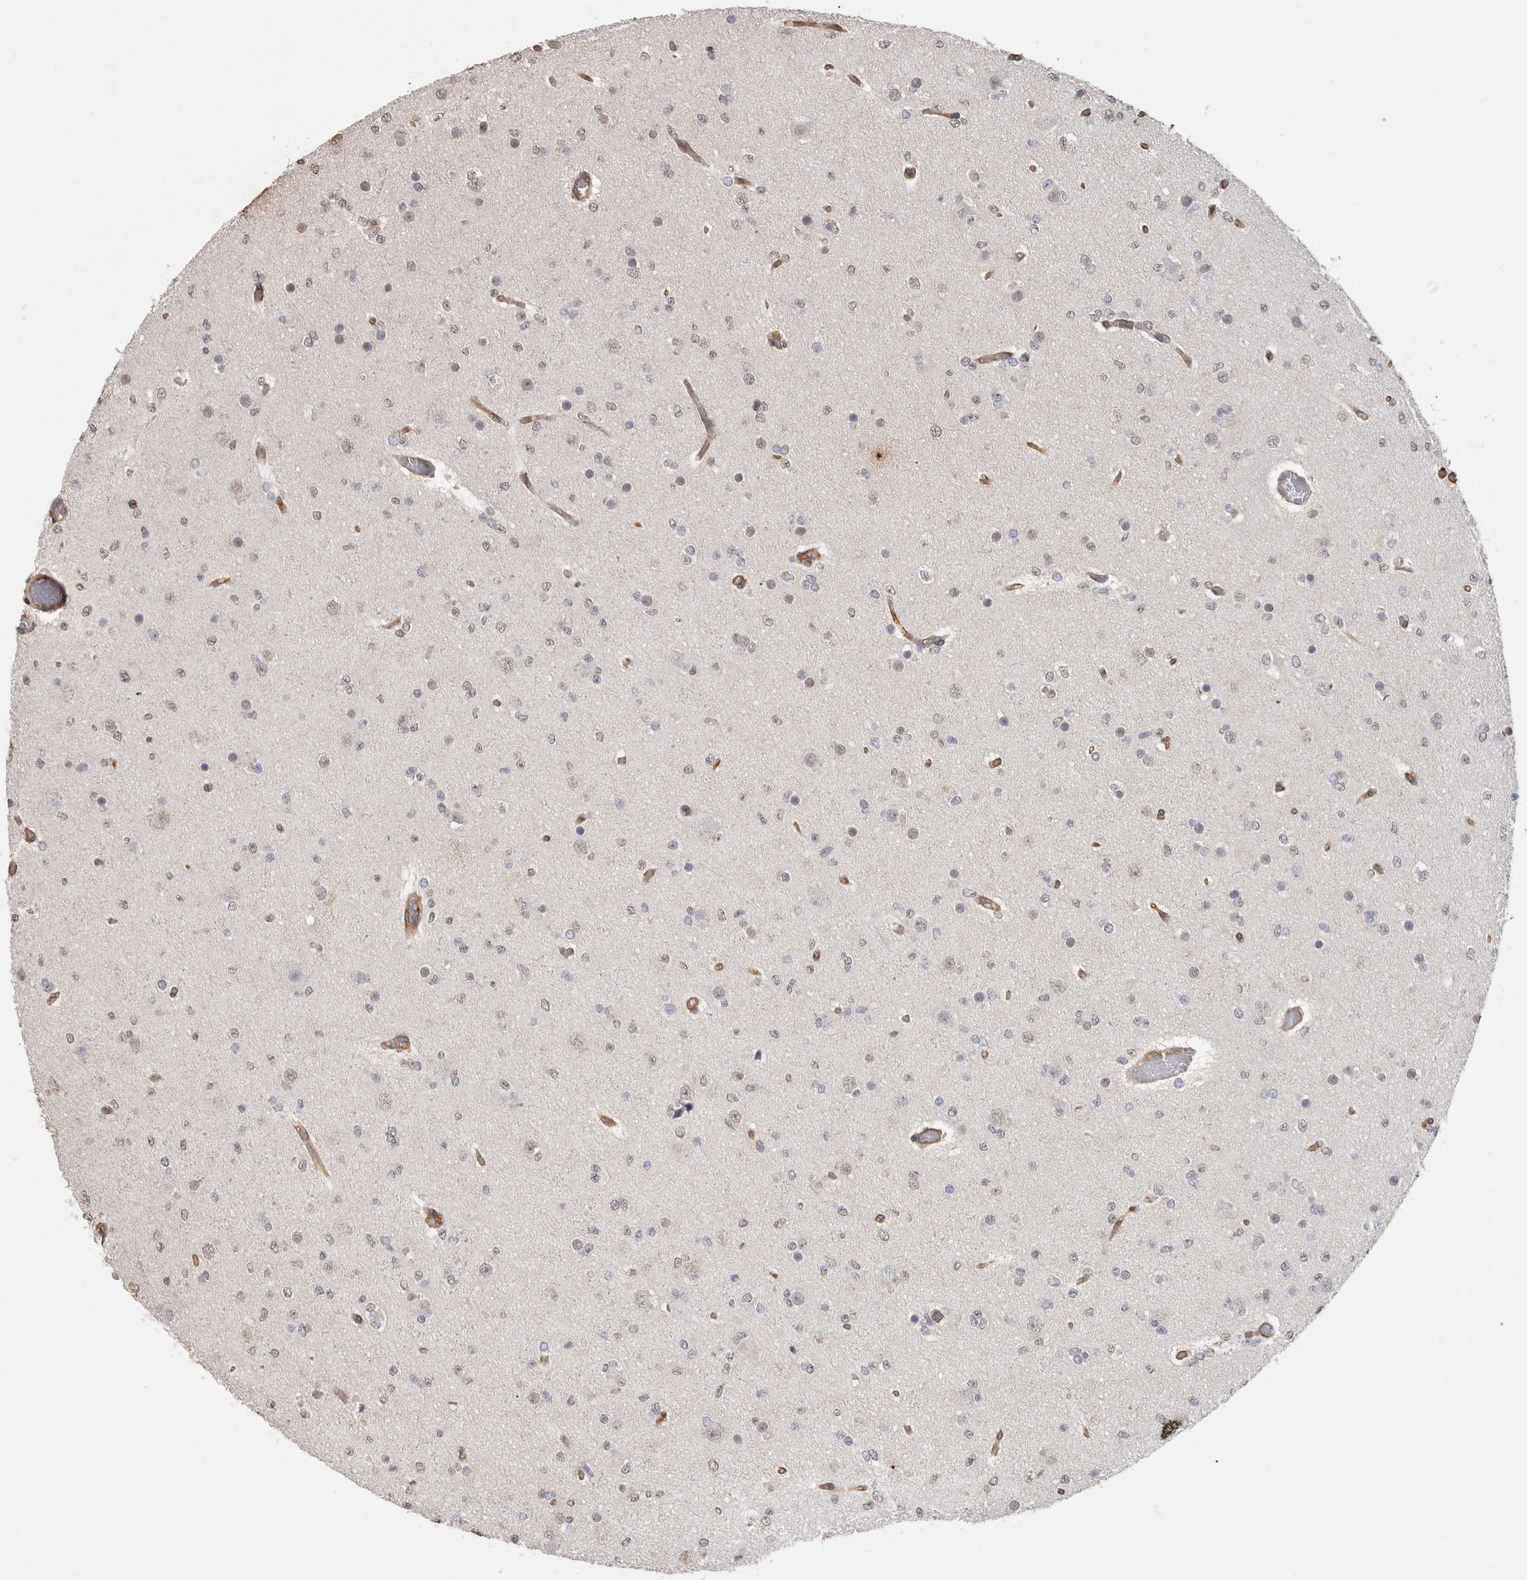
{"staining": {"intensity": "weak", "quantity": "25%-75%", "location": "nuclear"}, "tissue": "glioma", "cell_type": "Tumor cells", "image_type": "cancer", "snomed": [{"axis": "morphology", "description": "Glioma, malignant, Low grade"}, {"axis": "topography", "description": "Brain"}], "caption": "Human glioma stained for a protein (brown) displays weak nuclear positive staining in approximately 25%-75% of tumor cells.", "gene": "RECK", "patient": {"sex": "female", "age": 22}}